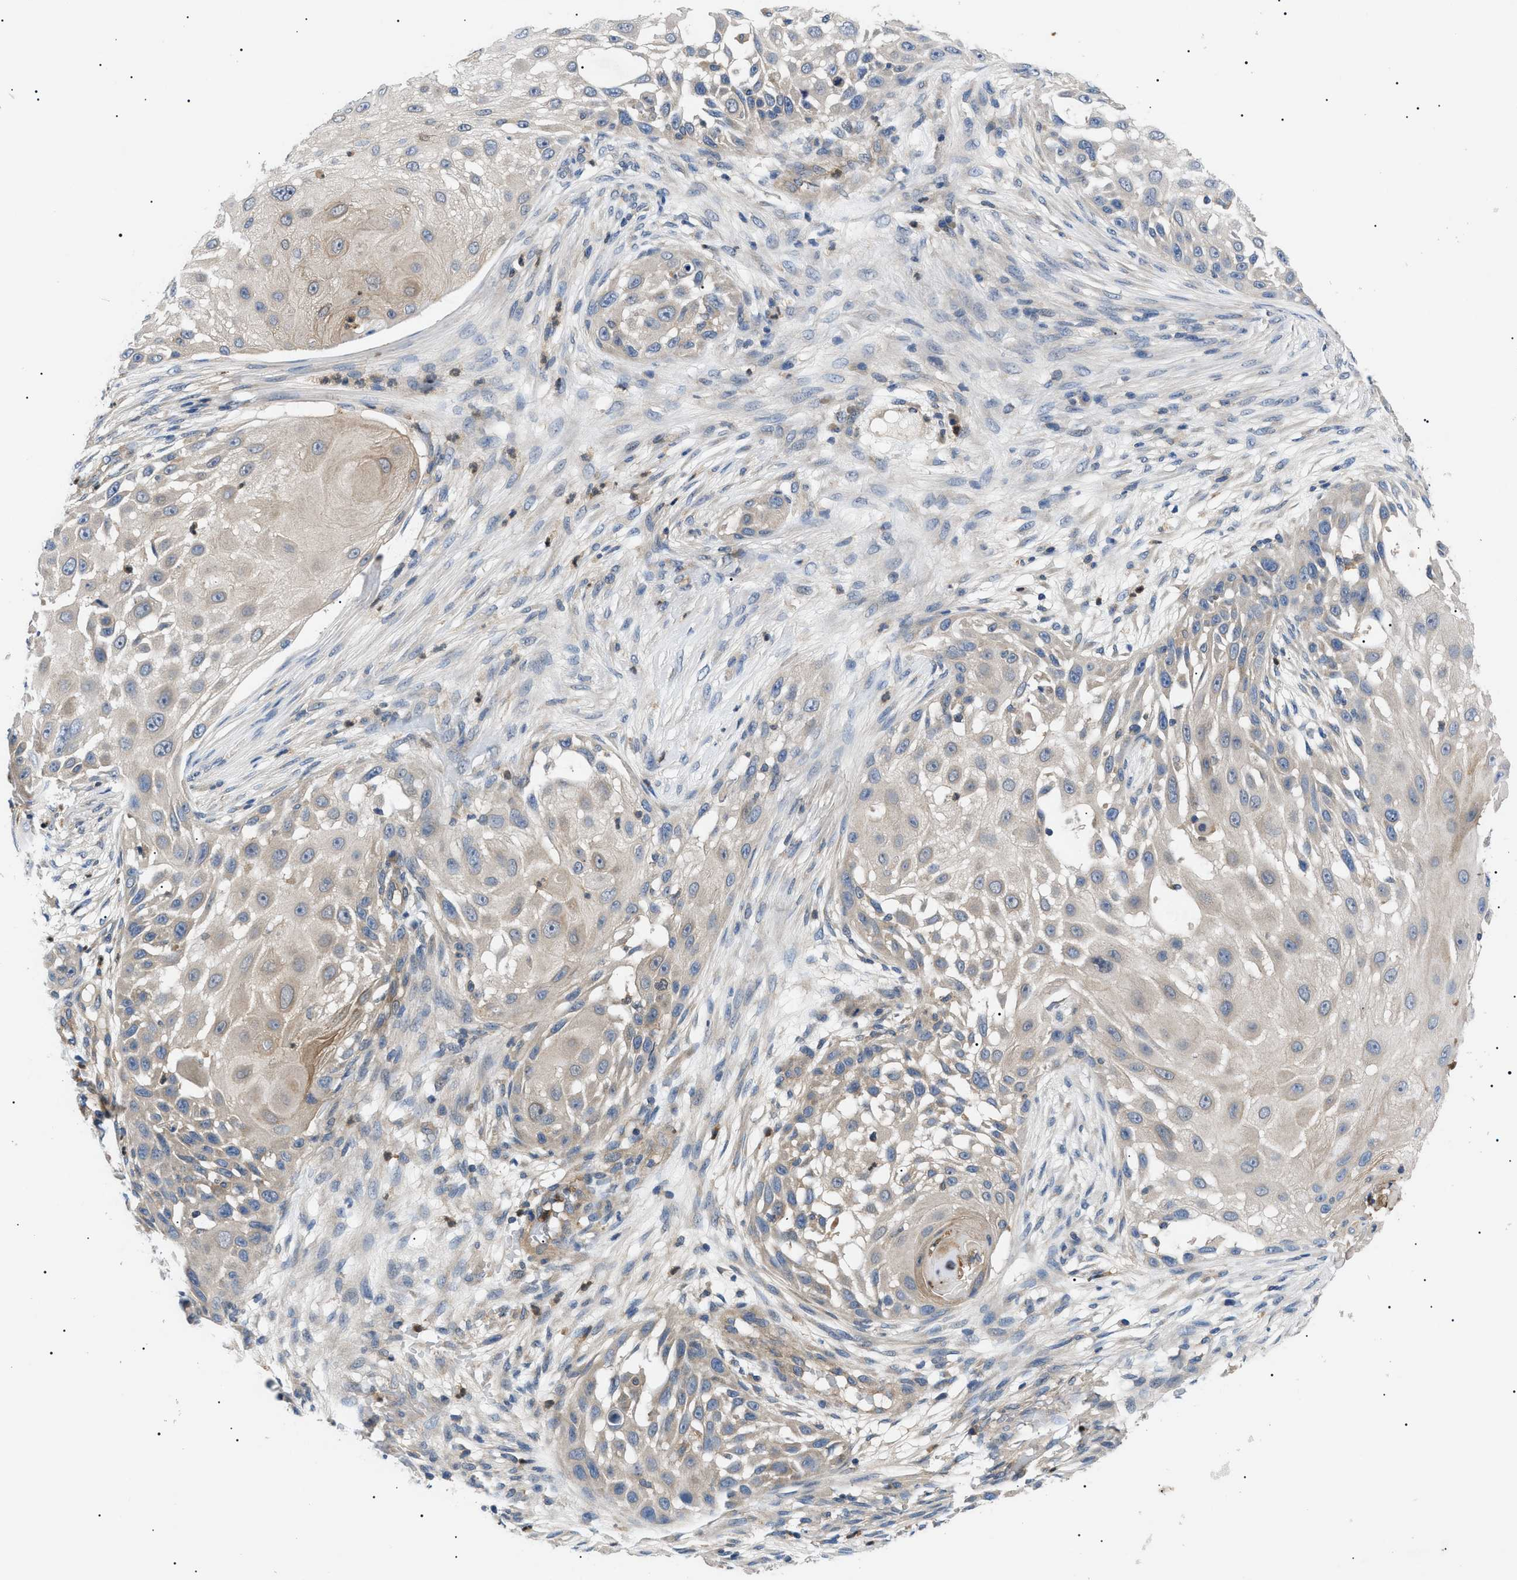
{"staining": {"intensity": "weak", "quantity": "25%-75%", "location": "cytoplasmic/membranous"}, "tissue": "skin cancer", "cell_type": "Tumor cells", "image_type": "cancer", "snomed": [{"axis": "morphology", "description": "Squamous cell carcinoma, NOS"}, {"axis": "topography", "description": "Skin"}], "caption": "Approximately 25%-75% of tumor cells in human skin squamous cell carcinoma show weak cytoplasmic/membranous protein staining as visualized by brown immunohistochemical staining.", "gene": "RIPK1", "patient": {"sex": "female", "age": 44}}